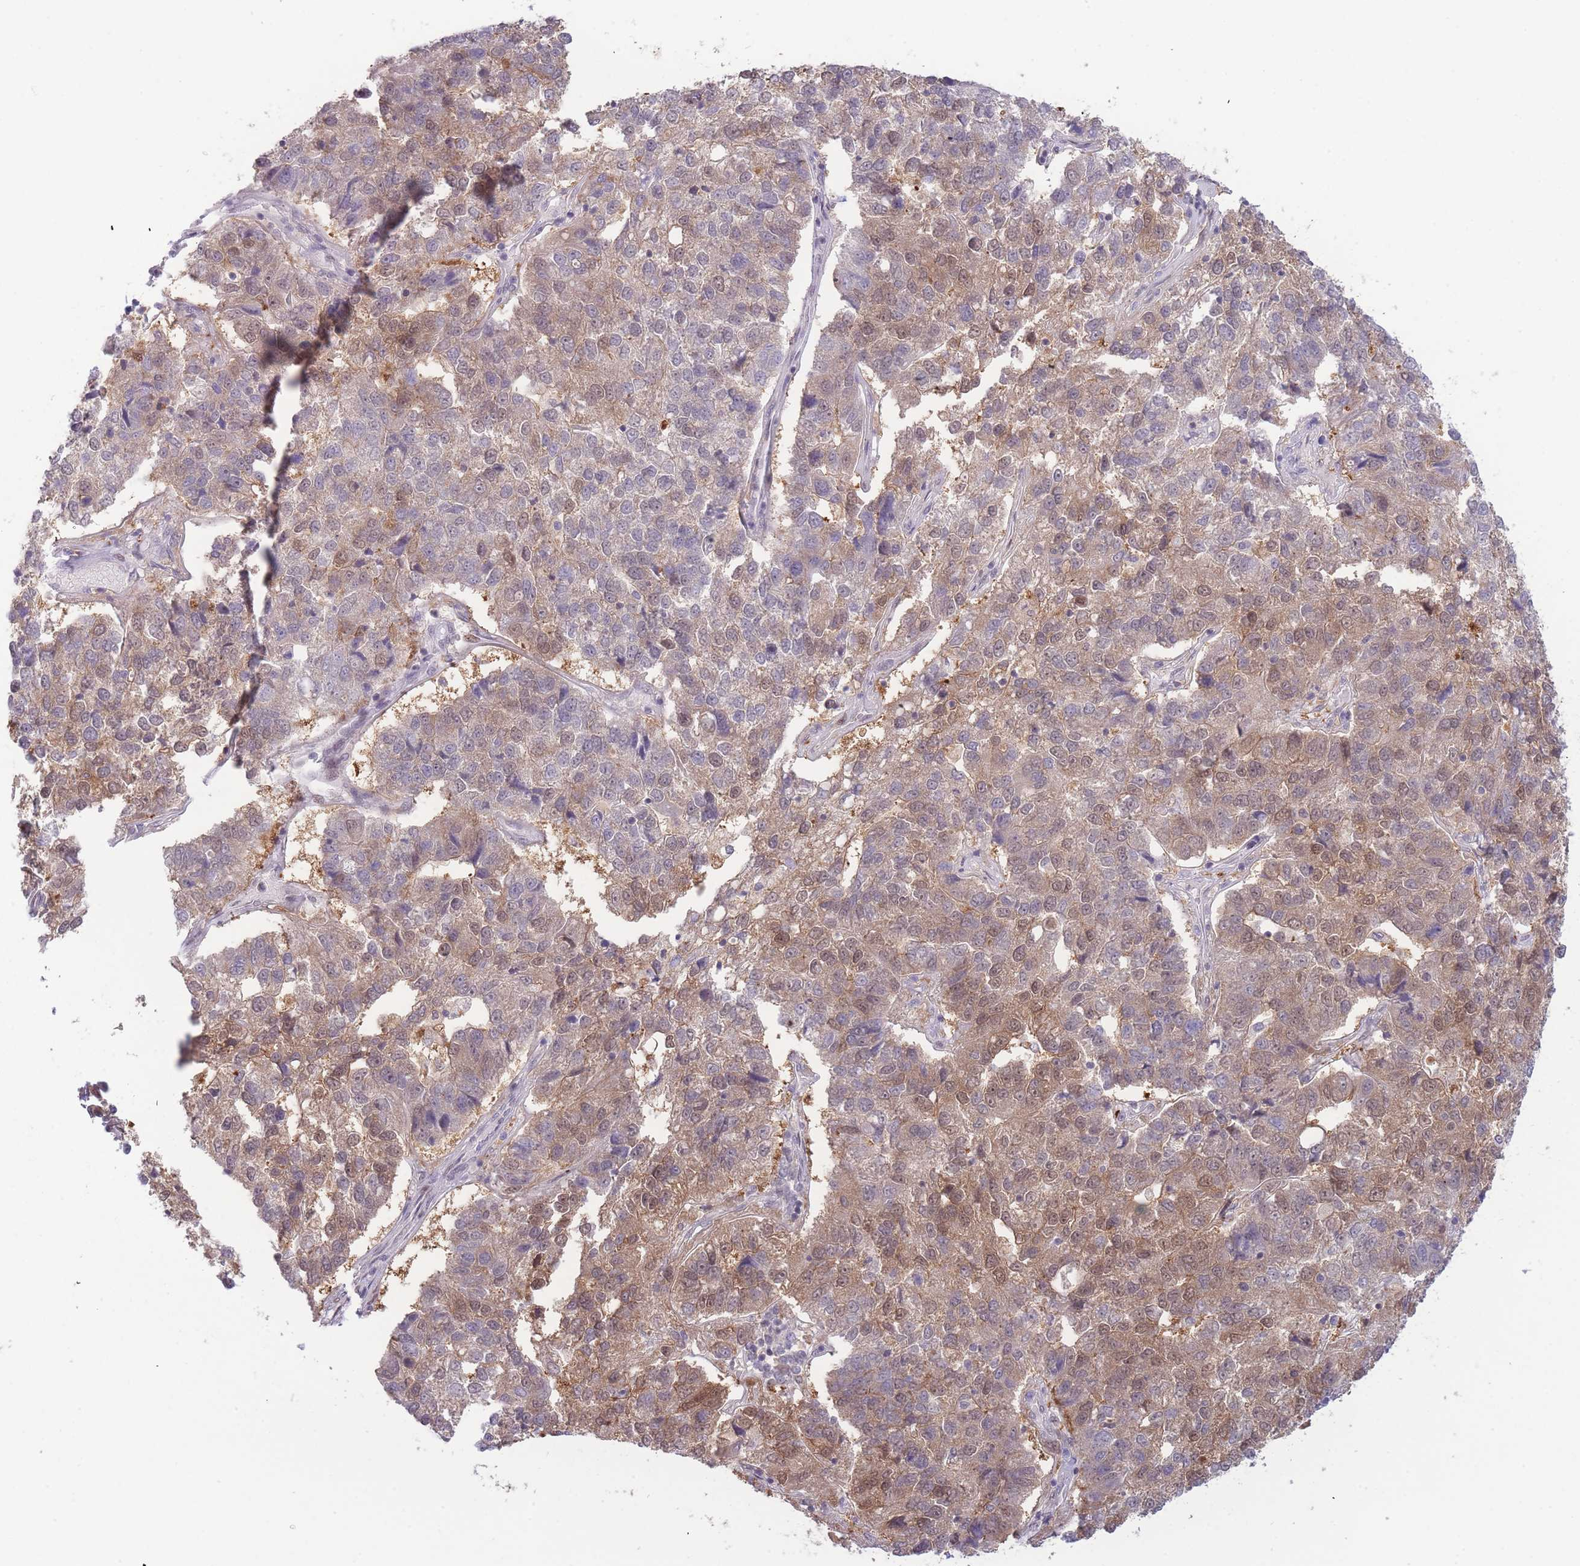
{"staining": {"intensity": "moderate", "quantity": "25%-75%", "location": "cytoplasmic/membranous,nuclear"}, "tissue": "pancreatic cancer", "cell_type": "Tumor cells", "image_type": "cancer", "snomed": [{"axis": "morphology", "description": "Adenocarcinoma, NOS"}, {"axis": "topography", "description": "Pancreas"}], "caption": "This image demonstrates pancreatic adenocarcinoma stained with immunohistochemistry (IHC) to label a protein in brown. The cytoplasmic/membranous and nuclear of tumor cells show moderate positivity for the protein. Nuclei are counter-stained blue.", "gene": "DEAF1", "patient": {"sex": "female", "age": 61}}